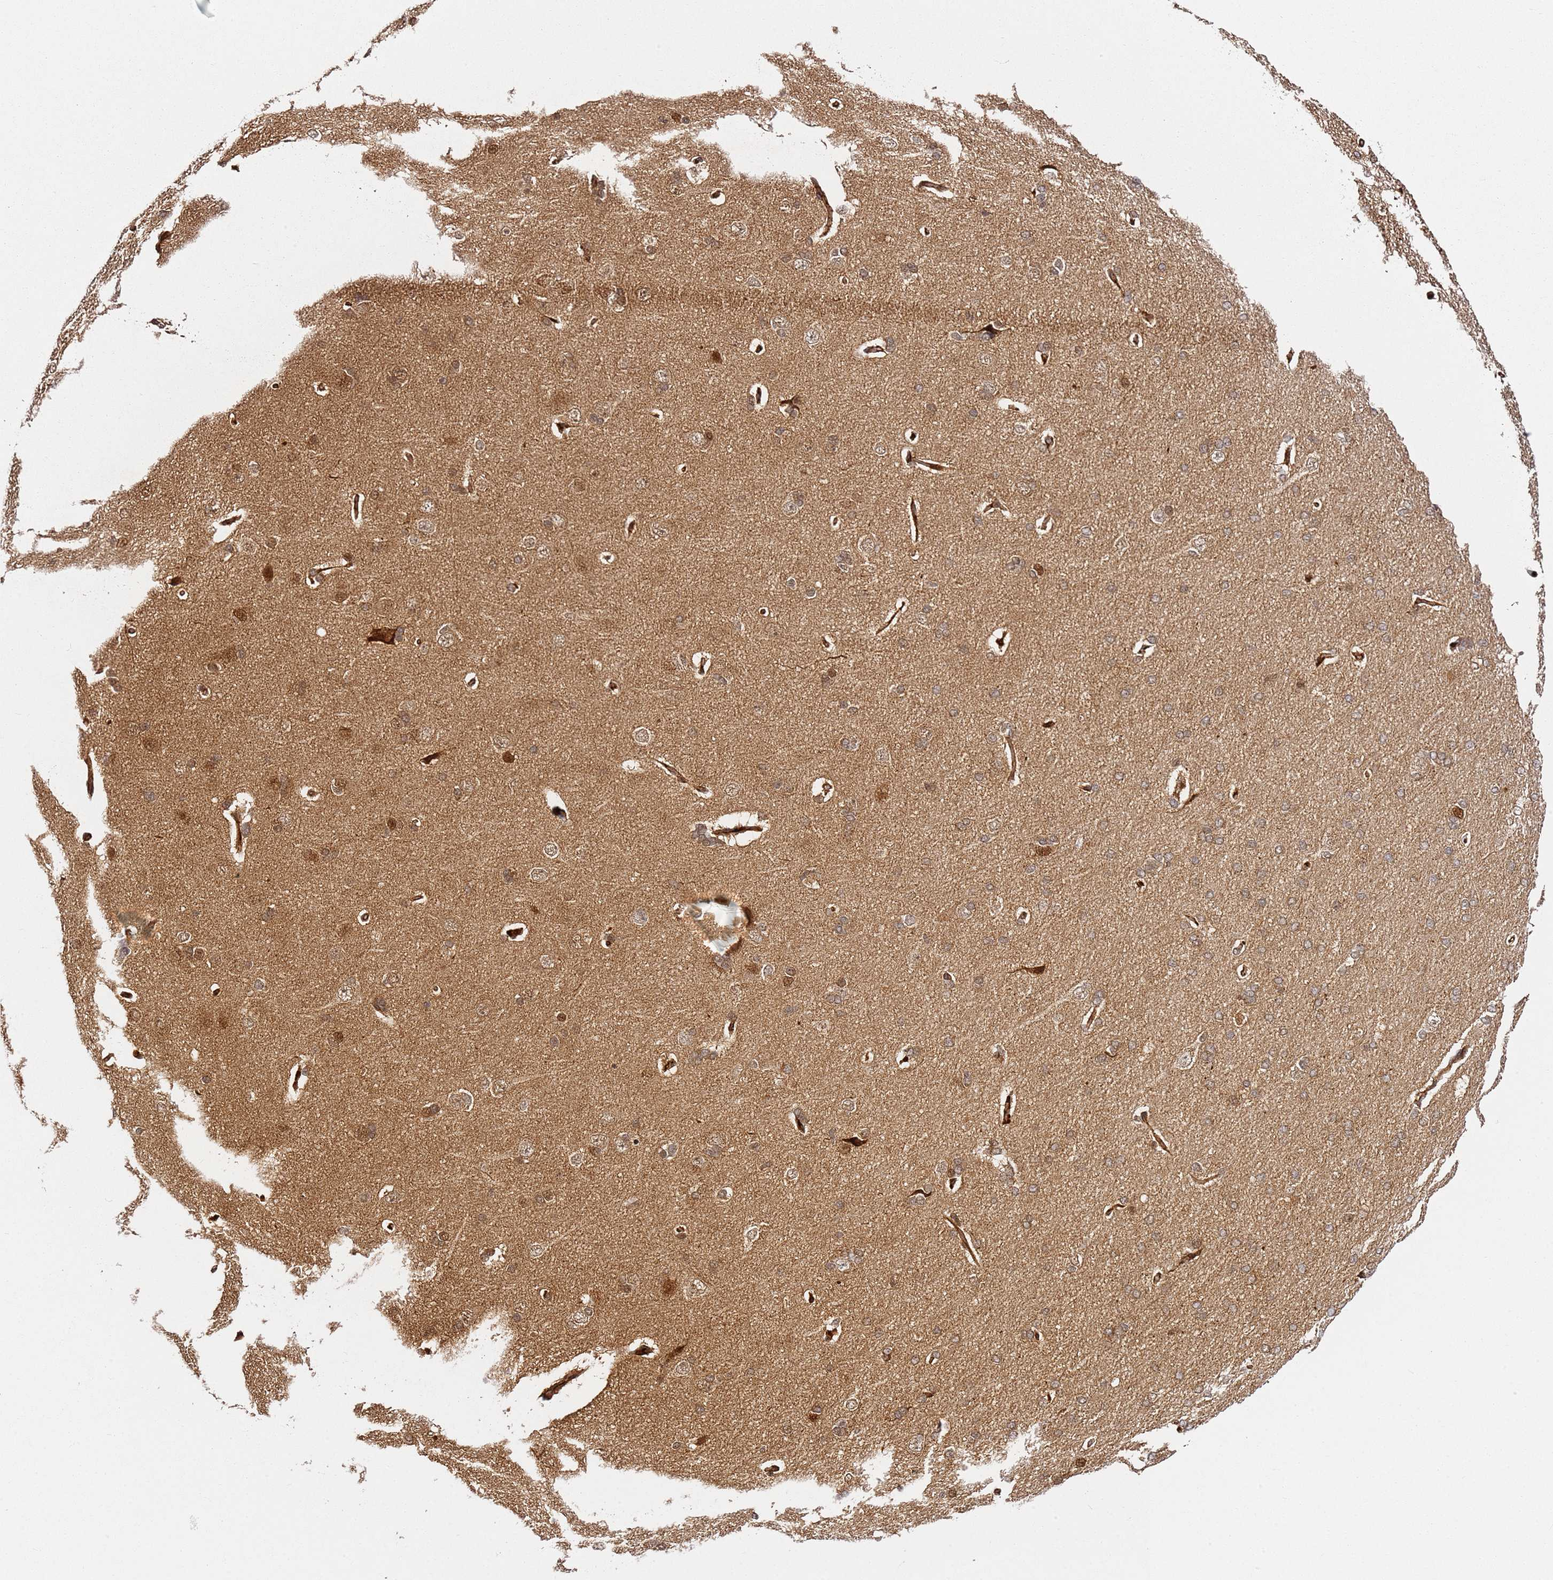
{"staining": {"intensity": "strong", "quantity": ">75%", "location": "cytoplasmic/membranous,nuclear"}, "tissue": "cerebral cortex", "cell_type": "Endothelial cells", "image_type": "normal", "snomed": [{"axis": "morphology", "description": "Normal tissue, NOS"}, {"axis": "topography", "description": "Cerebral cortex"}], "caption": "A histopathology image showing strong cytoplasmic/membranous,nuclear expression in approximately >75% of endothelial cells in benign cerebral cortex, as visualized by brown immunohistochemical staining.", "gene": "SMOX", "patient": {"sex": "male", "age": 62}}